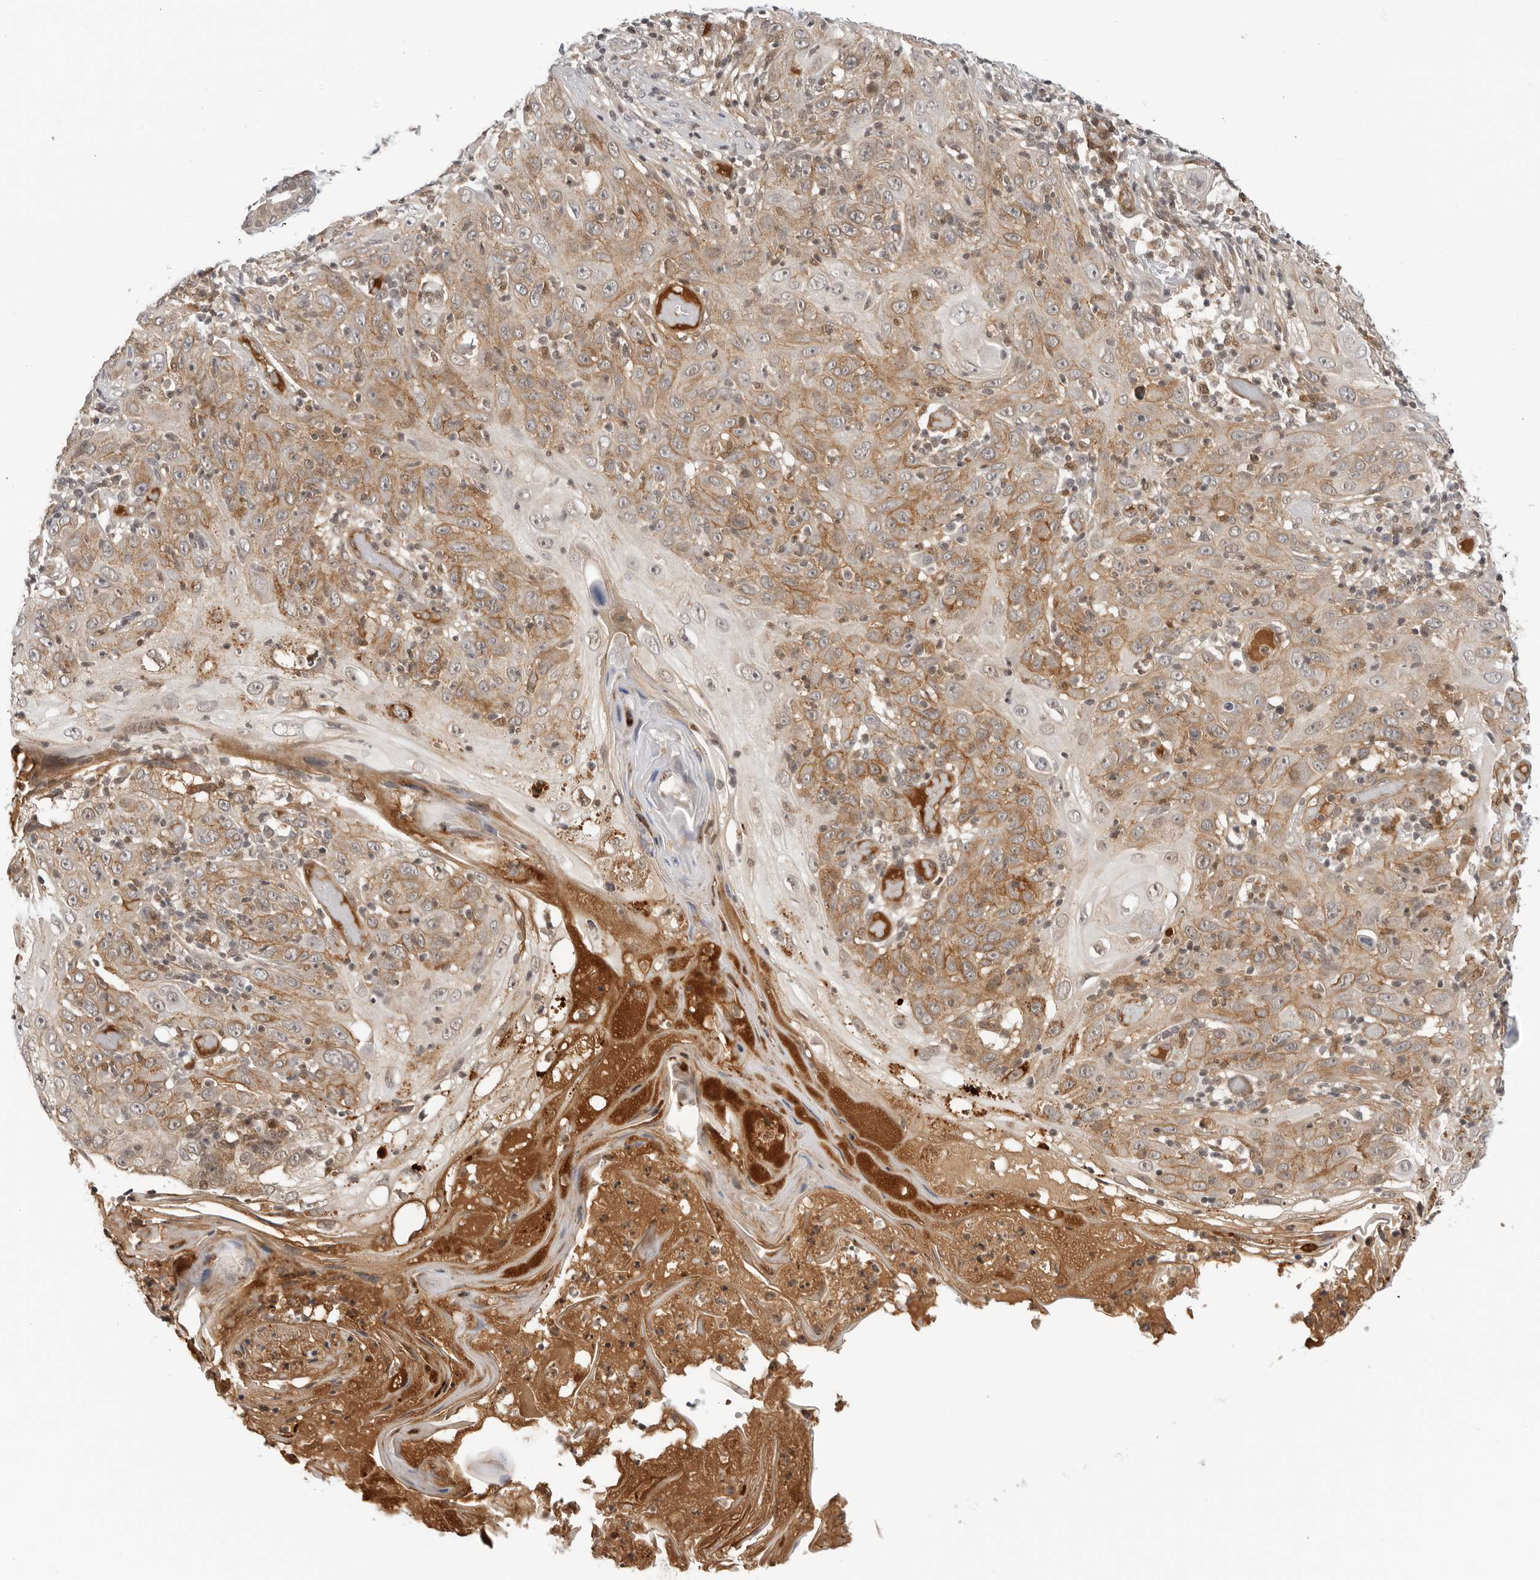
{"staining": {"intensity": "moderate", "quantity": "25%-75%", "location": "cytoplasmic/membranous"}, "tissue": "skin cancer", "cell_type": "Tumor cells", "image_type": "cancer", "snomed": [{"axis": "morphology", "description": "Squamous cell carcinoma, NOS"}, {"axis": "topography", "description": "Skin"}], "caption": "This histopathology image shows immunohistochemistry (IHC) staining of skin cancer, with medium moderate cytoplasmic/membranous staining in about 25%-75% of tumor cells.", "gene": "SUGCT", "patient": {"sex": "female", "age": 88}}